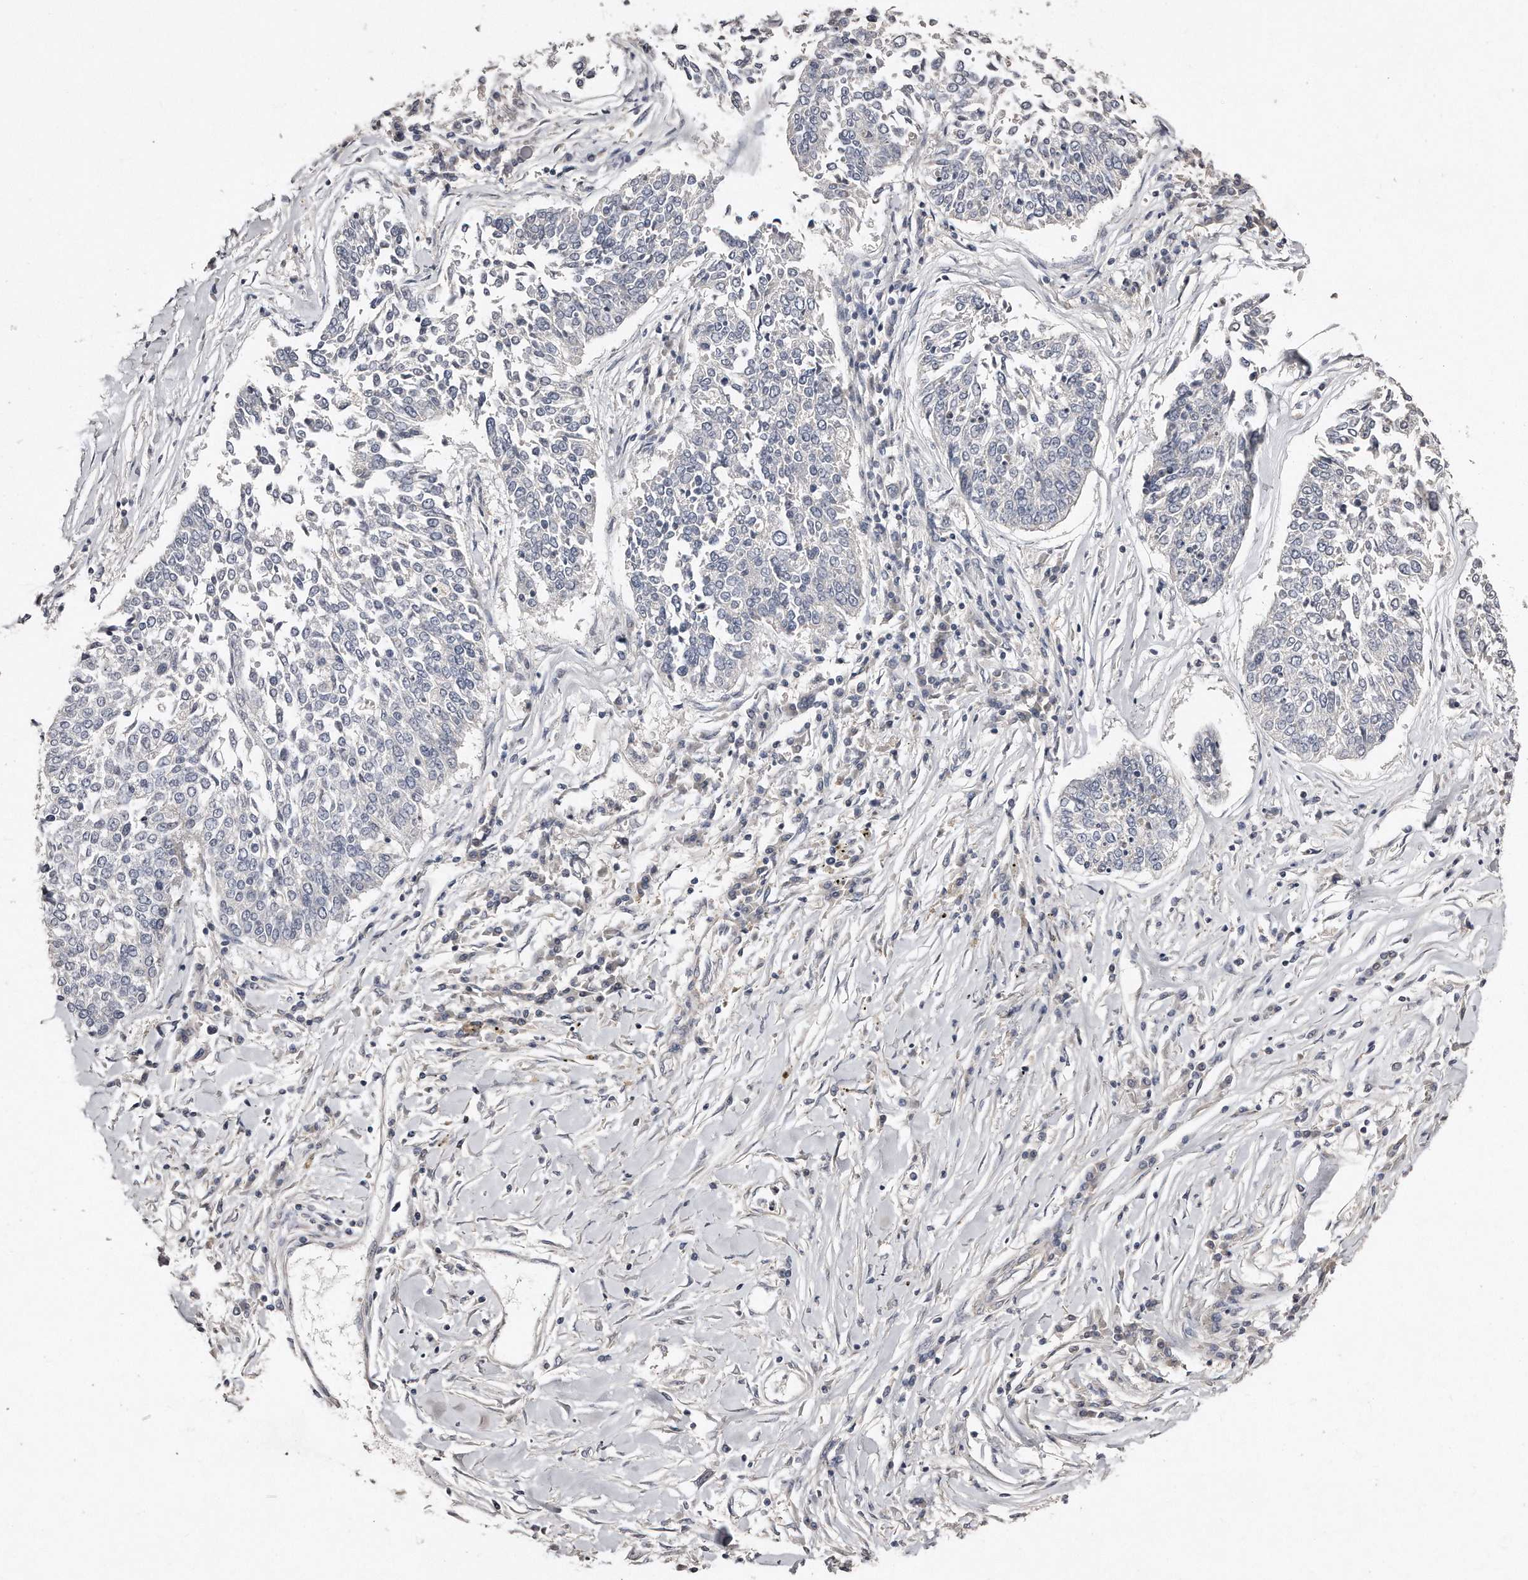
{"staining": {"intensity": "negative", "quantity": "none", "location": "none"}, "tissue": "lung cancer", "cell_type": "Tumor cells", "image_type": "cancer", "snomed": [{"axis": "morphology", "description": "Normal tissue, NOS"}, {"axis": "morphology", "description": "Squamous cell carcinoma, NOS"}, {"axis": "topography", "description": "Cartilage tissue"}, {"axis": "topography", "description": "Bronchus"}, {"axis": "topography", "description": "Lung"}, {"axis": "topography", "description": "Peripheral nerve tissue"}], "caption": "This is a photomicrograph of IHC staining of squamous cell carcinoma (lung), which shows no positivity in tumor cells. (Brightfield microscopy of DAB (3,3'-diaminobenzidine) immunohistochemistry (IHC) at high magnification).", "gene": "LMOD1", "patient": {"sex": "female", "age": 49}}